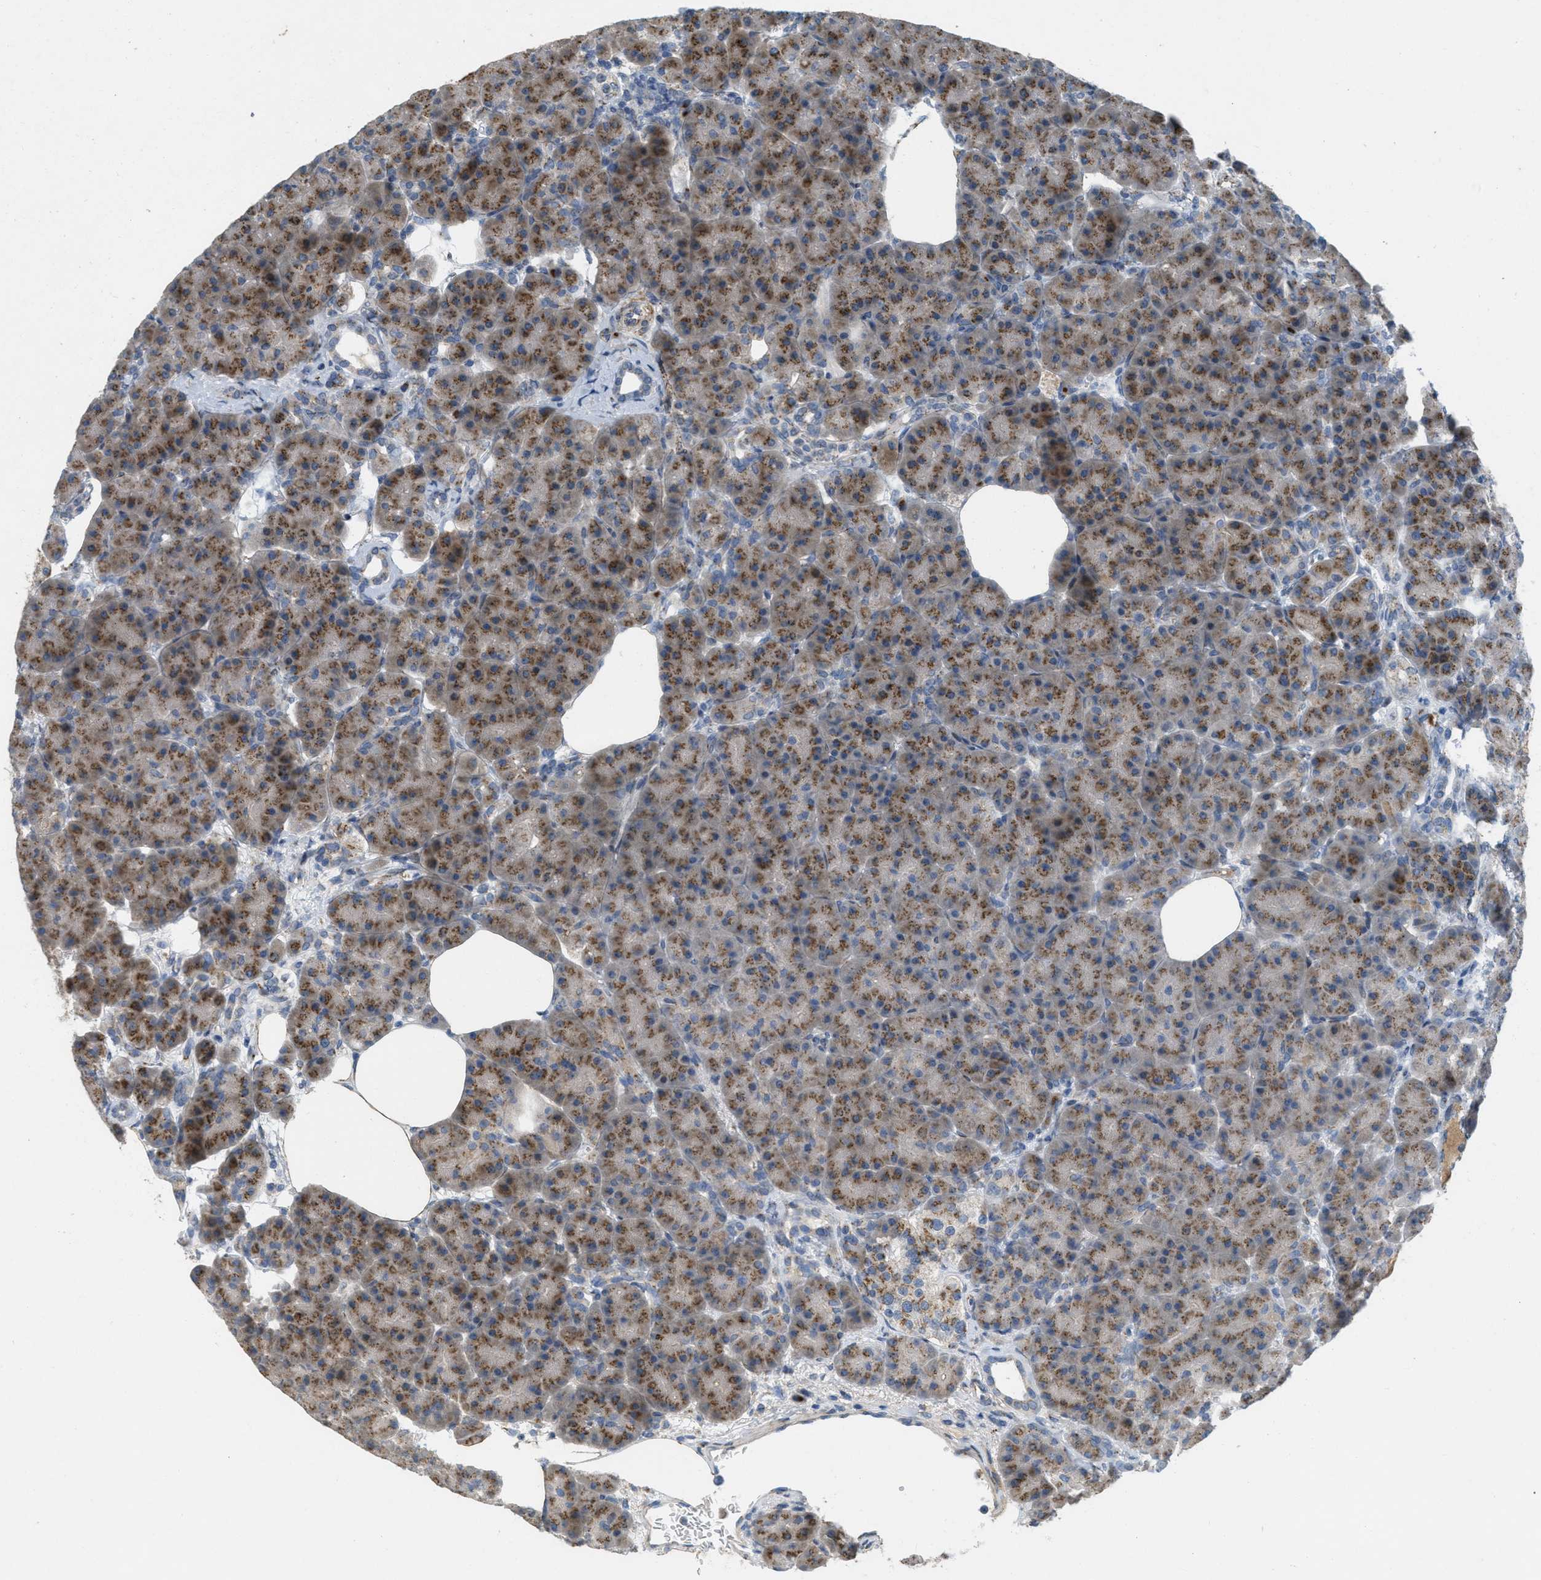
{"staining": {"intensity": "strong", "quantity": ">75%", "location": "cytoplasmic/membranous"}, "tissue": "pancreas", "cell_type": "Exocrine glandular cells", "image_type": "normal", "snomed": [{"axis": "morphology", "description": "Normal tissue, NOS"}, {"axis": "topography", "description": "Pancreas"}], "caption": "IHC of normal human pancreas exhibits high levels of strong cytoplasmic/membranous positivity in about >75% of exocrine glandular cells.", "gene": "ZFPL1", "patient": {"sex": "female", "age": 70}}